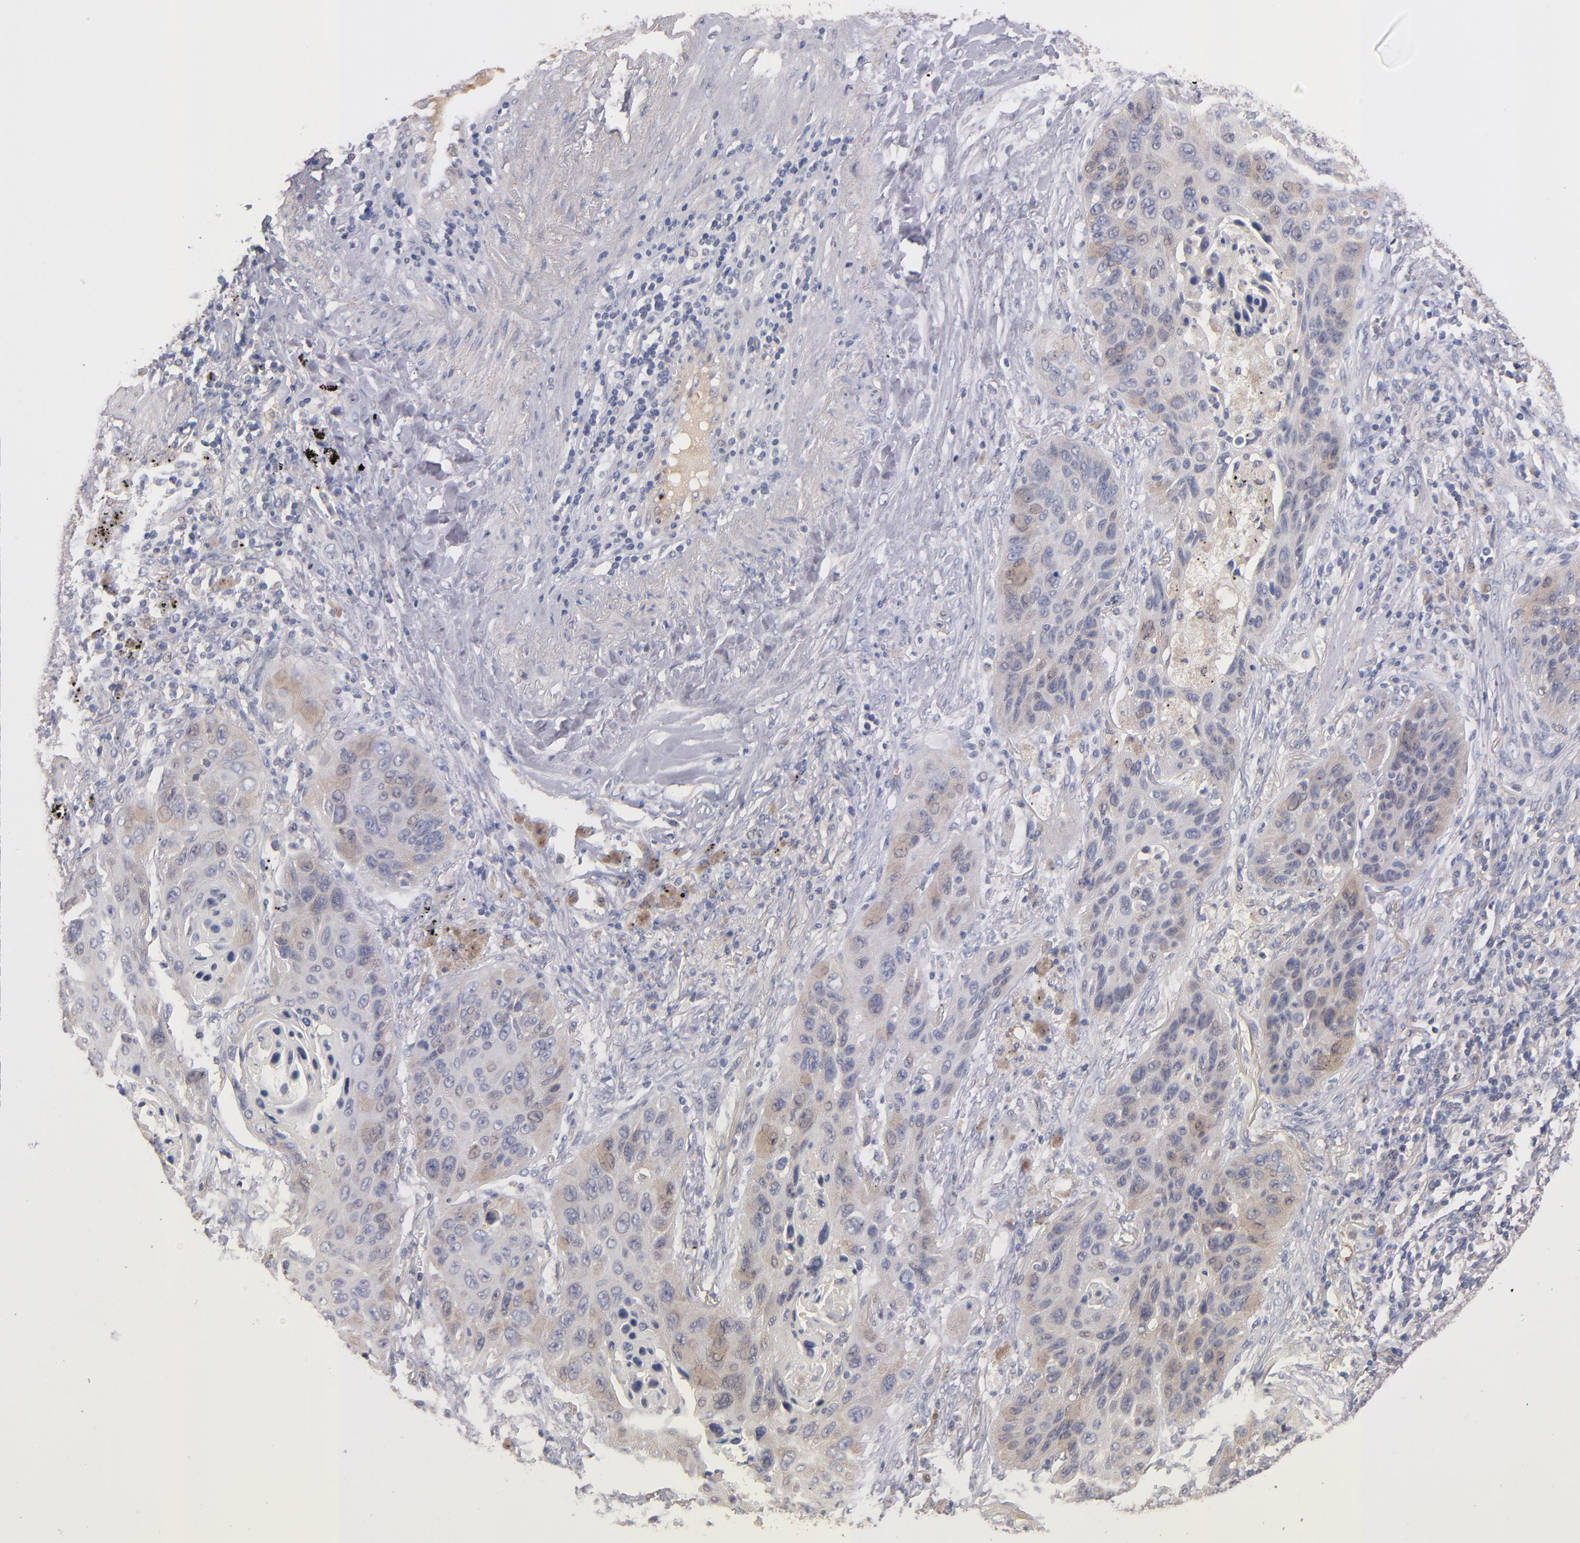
{"staining": {"intensity": "weak", "quantity": "<25%", "location": "cytoplasmic/membranous"}, "tissue": "lung cancer", "cell_type": "Tumor cells", "image_type": "cancer", "snomed": [{"axis": "morphology", "description": "Squamous cell carcinoma, NOS"}, {"axis": "topography", "description": "Lung"}], "caption": "Protein analysis of squamous cell carcinoma (lung) exhibits no significant staining in tumor cells. (DAB (3,3'-diaminobenzidine) immunohistochemistry (IHC) visualized using brightfield microscopy, high magnification).", "gene": "DACT1", "patient": {"sex": "female", "age": 67}}